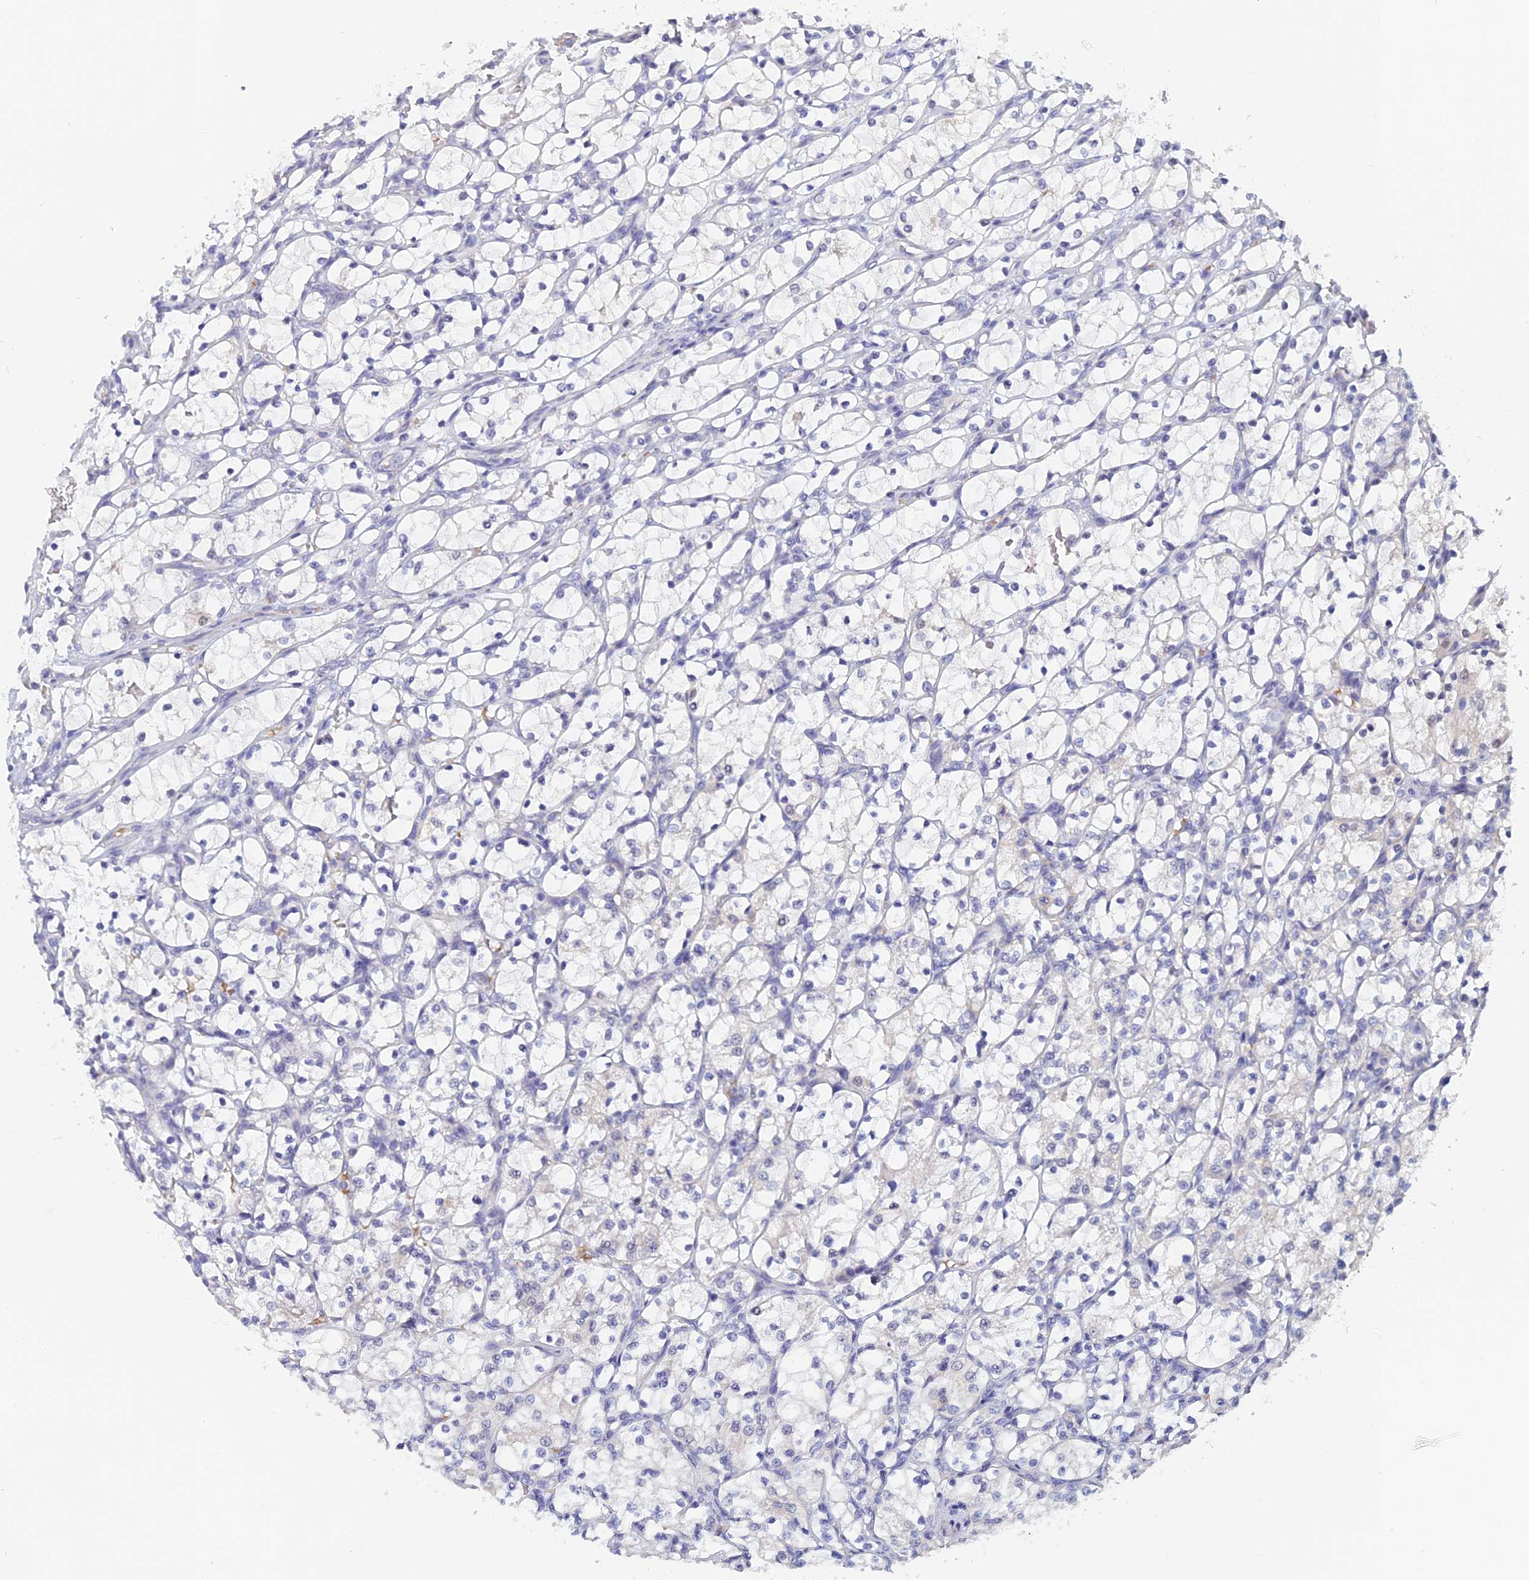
{"staining": {"intensity": "negative", "quantity": "none", "location": "none"}, "tissue": "renal cancer", "cell_type": "Tumor cells", "image_type": "cancer", "snomed": [{"axis": "morphology", "description": "Adenocarcinoma, NOS"}, {"axis": "topography", "description": "Kidney"}], "caption": "This is an immunohistochemistry image of human adenocarcinoma (renal). There is no expression in tumor cells.", "gene": "GIPC1", "patient": {"sex": "female", "age": 69}}